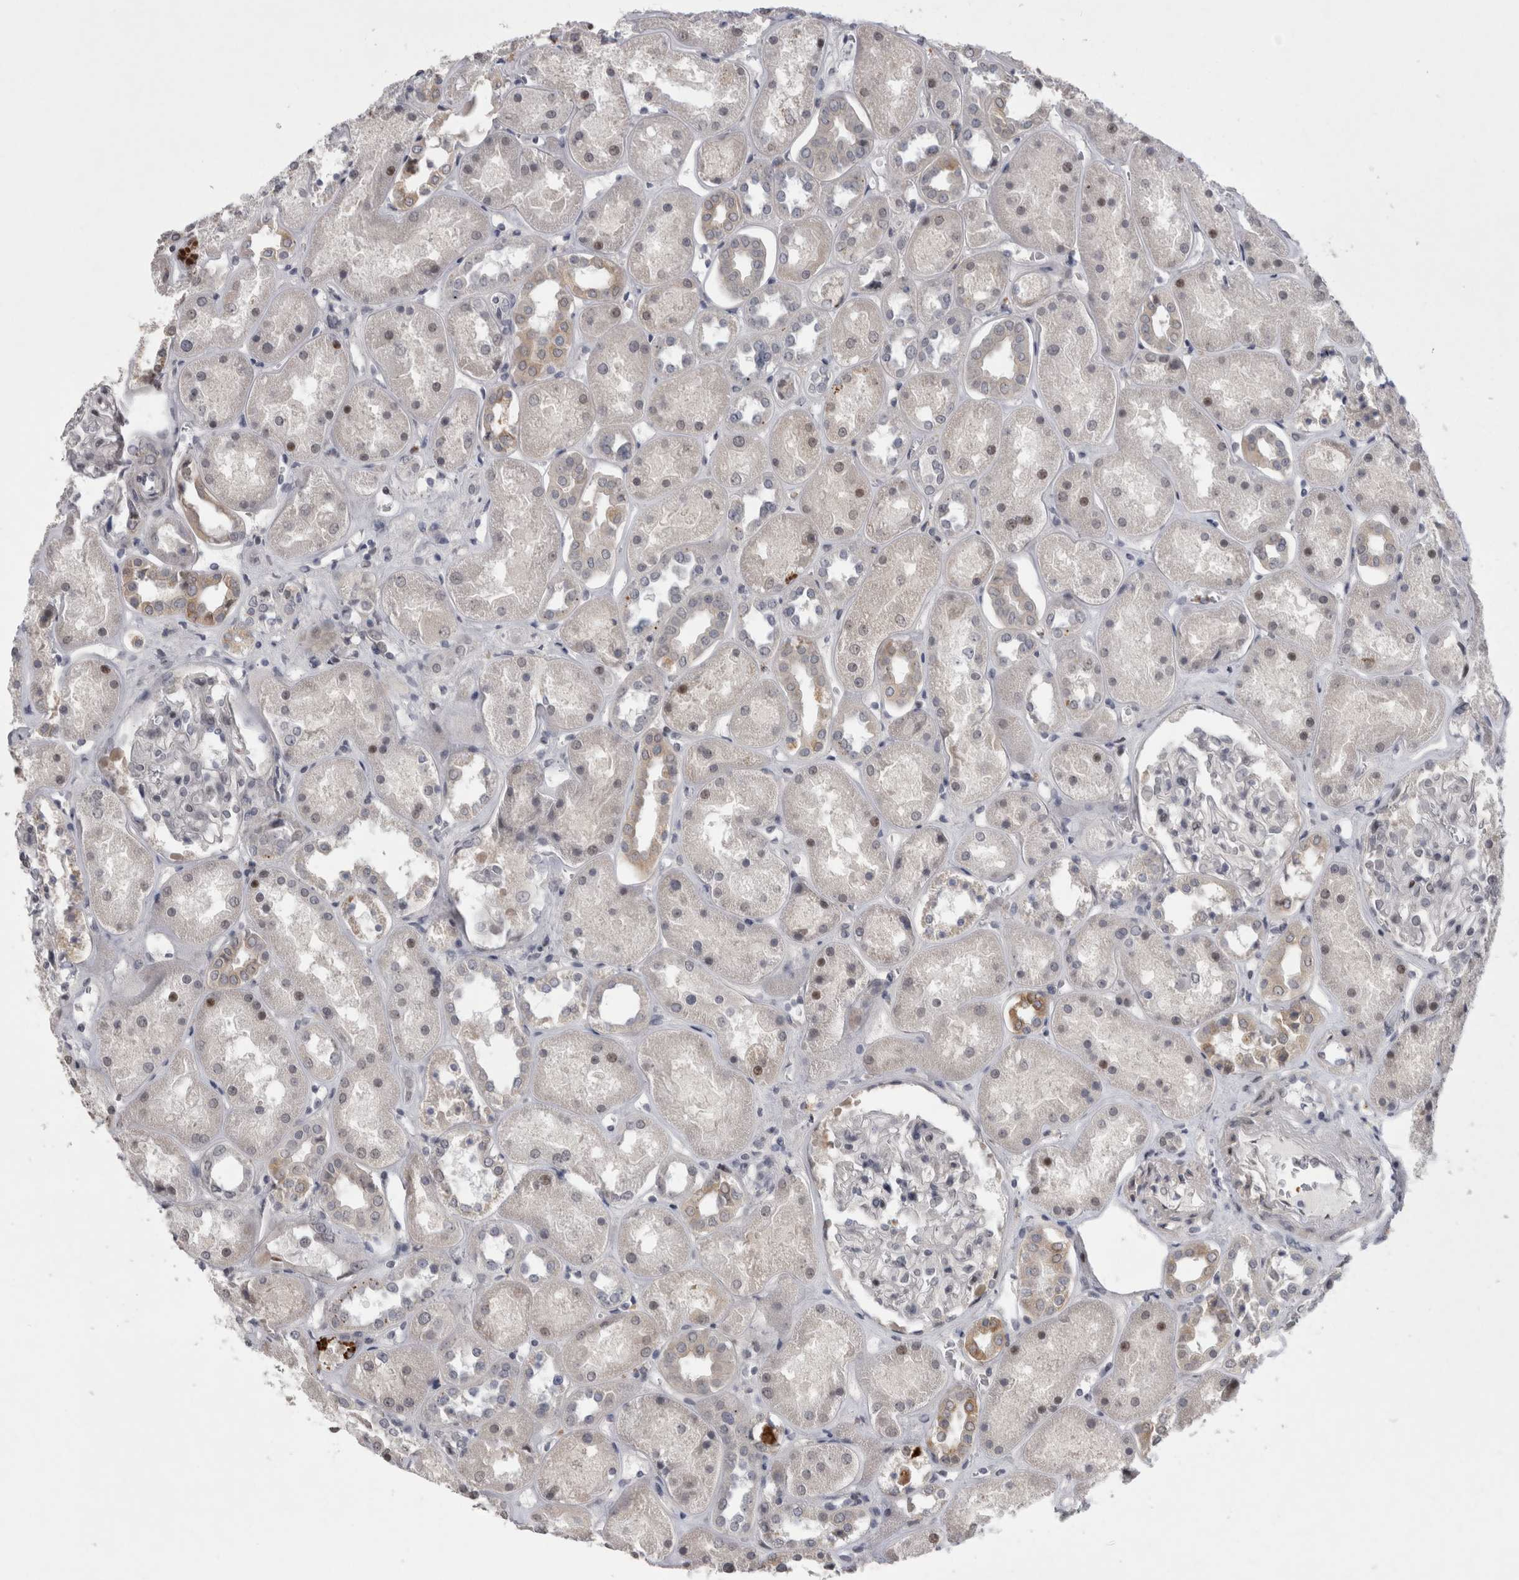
{"staining": {"intensity": "negative", "quantity": "none", "location": "none"}, "tissue": "kidney", "cell_type": "Cells in glomeruli", "image_type": "normal", "snomed": [{"axis": "morphology", "description": "Normal tissue, NOS"}, {"axis": "topography", "description": "Kidney"}], "caption": "A high-resolution micrograph shows immunohistochemistry staining of normal kidney, which reveals no significant staining in cells in glomeruli.", "gene": "IFI44", "patient": {"sex": "male", "age": 70}}